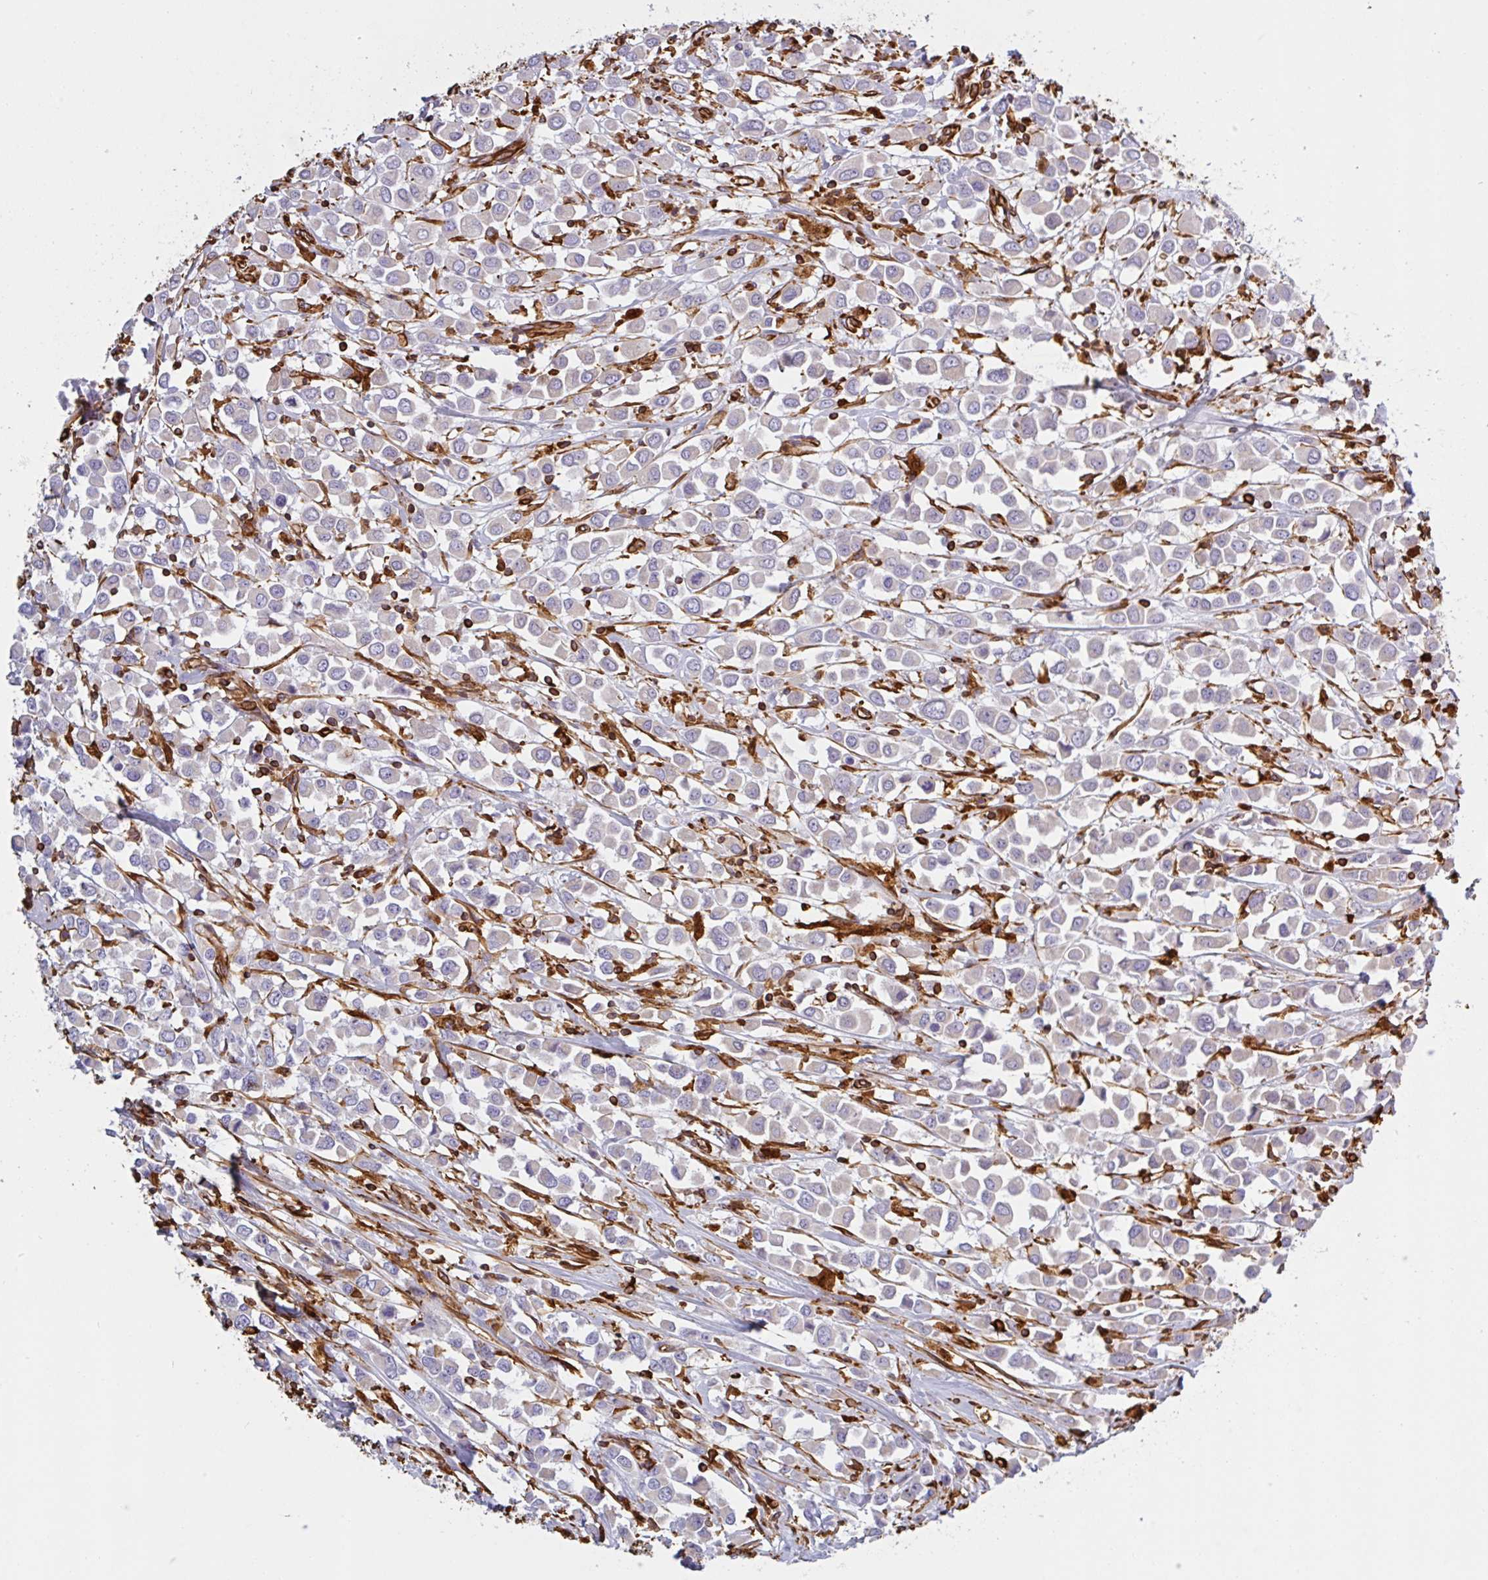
{"staining": {"intensity": "negative", "quantity": "none", "location": "none"}, "tissue": "breast cancer", "cell_type": "Tumor cells", "image_type": "cancer", "snomed": [{"axis": "morphology", "description": "Duct carcinoma"}, {"axis": "topography", "description": "Breast"}], "caption": "An image of invasive ductal carcinoma (breast) stained for a protein exhibits no brown staining in tumor cells.", "gene": "PPFIA1", "patient": {"sex": "female", "age": 61}}